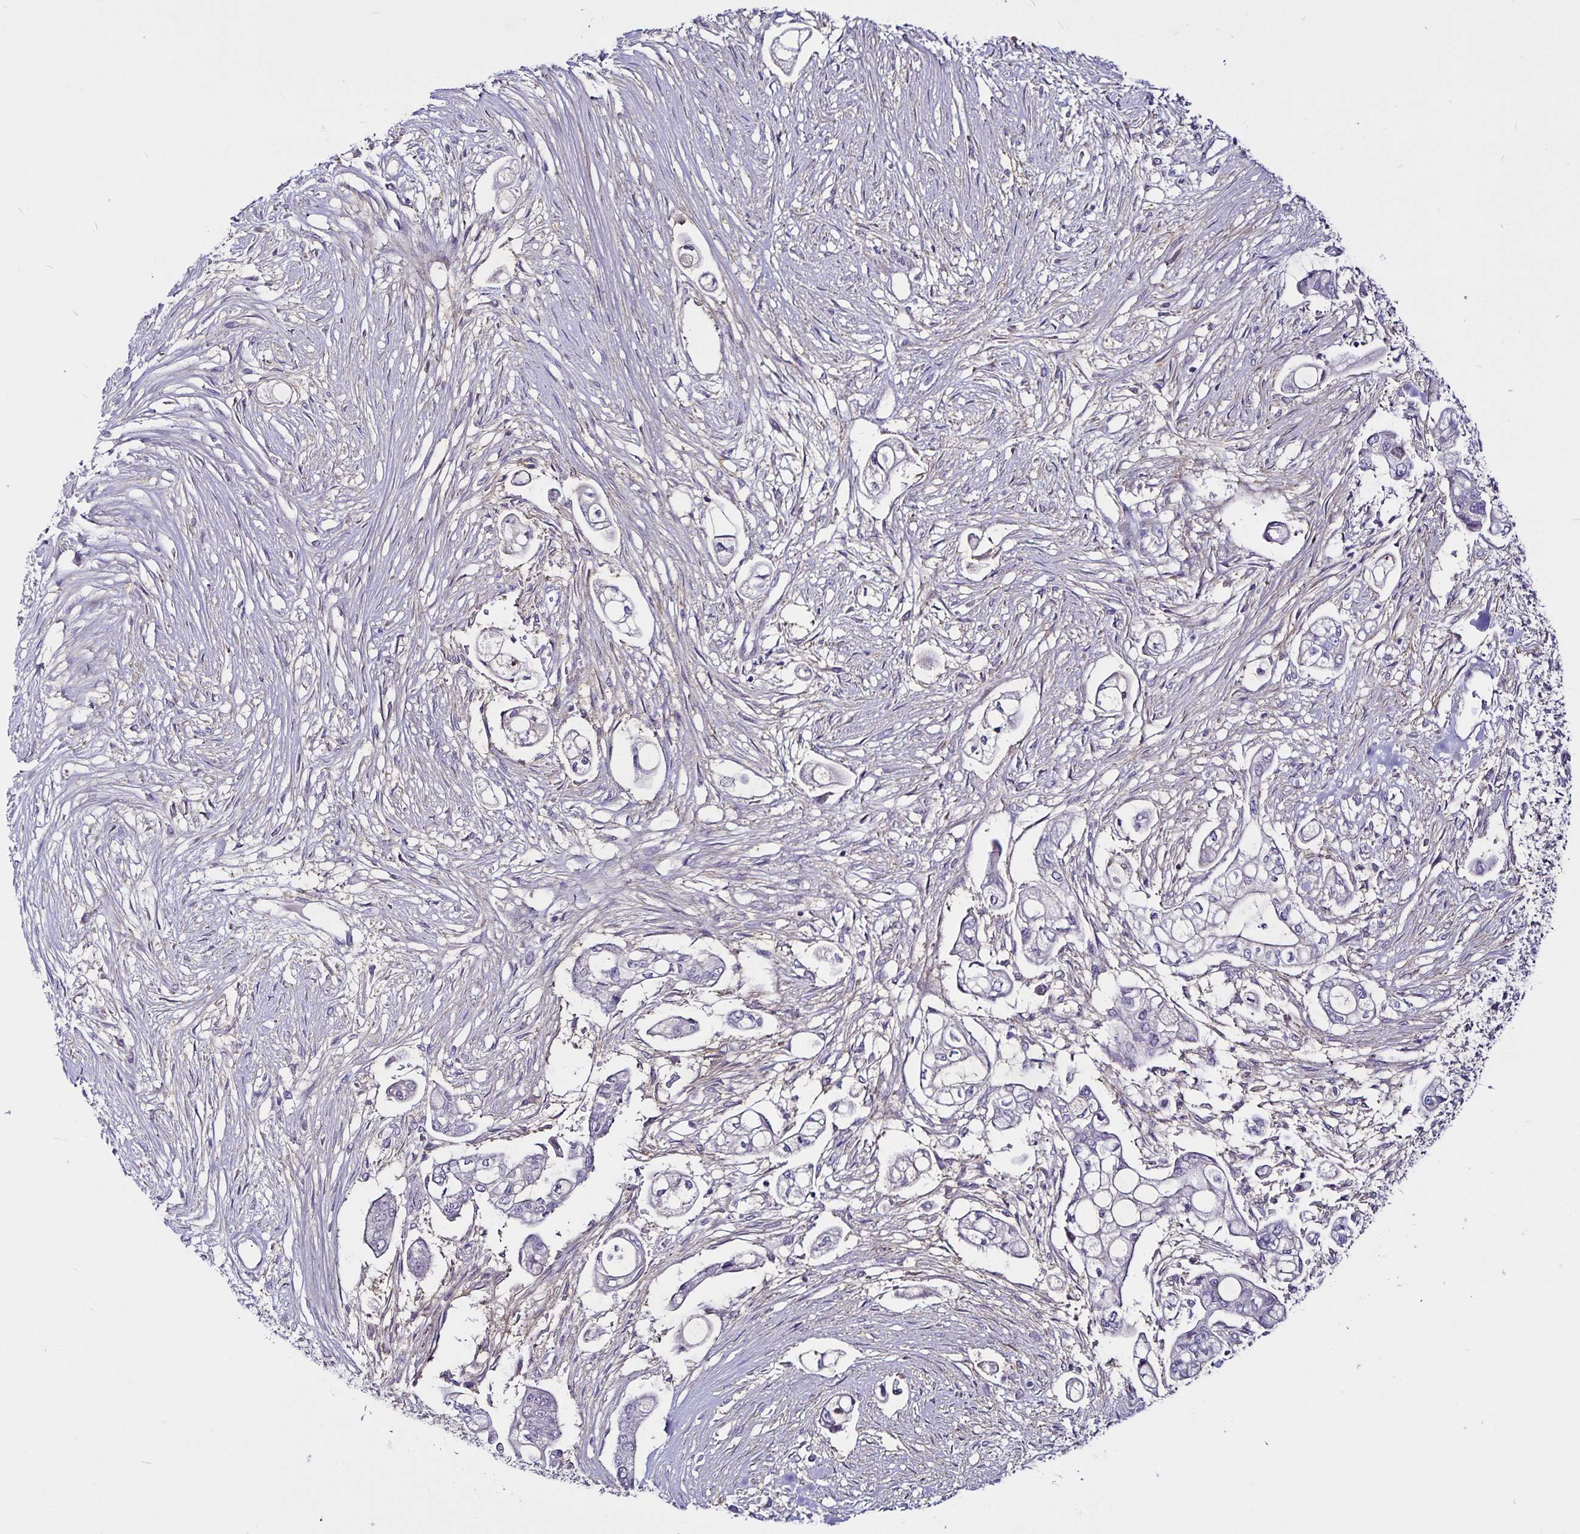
{"staining": {"intensity": "negative", "quantity": "none", "location": "none"}, "tissue": "pancreatic cancer", "cell_type": "Tumor cells", "image_type": "cancer", "snomed": [{"axis": "morphology", "description": "Adenocarcinoma, NOS"}, {"axis": "topography", "description": "Pancreas"}], "caption": "Micrograph shows no protein expression in tumor cells of pancreatic cancer tissue.", "gene": "GNG12", "patient": {"sex": "female", "age": 69}}